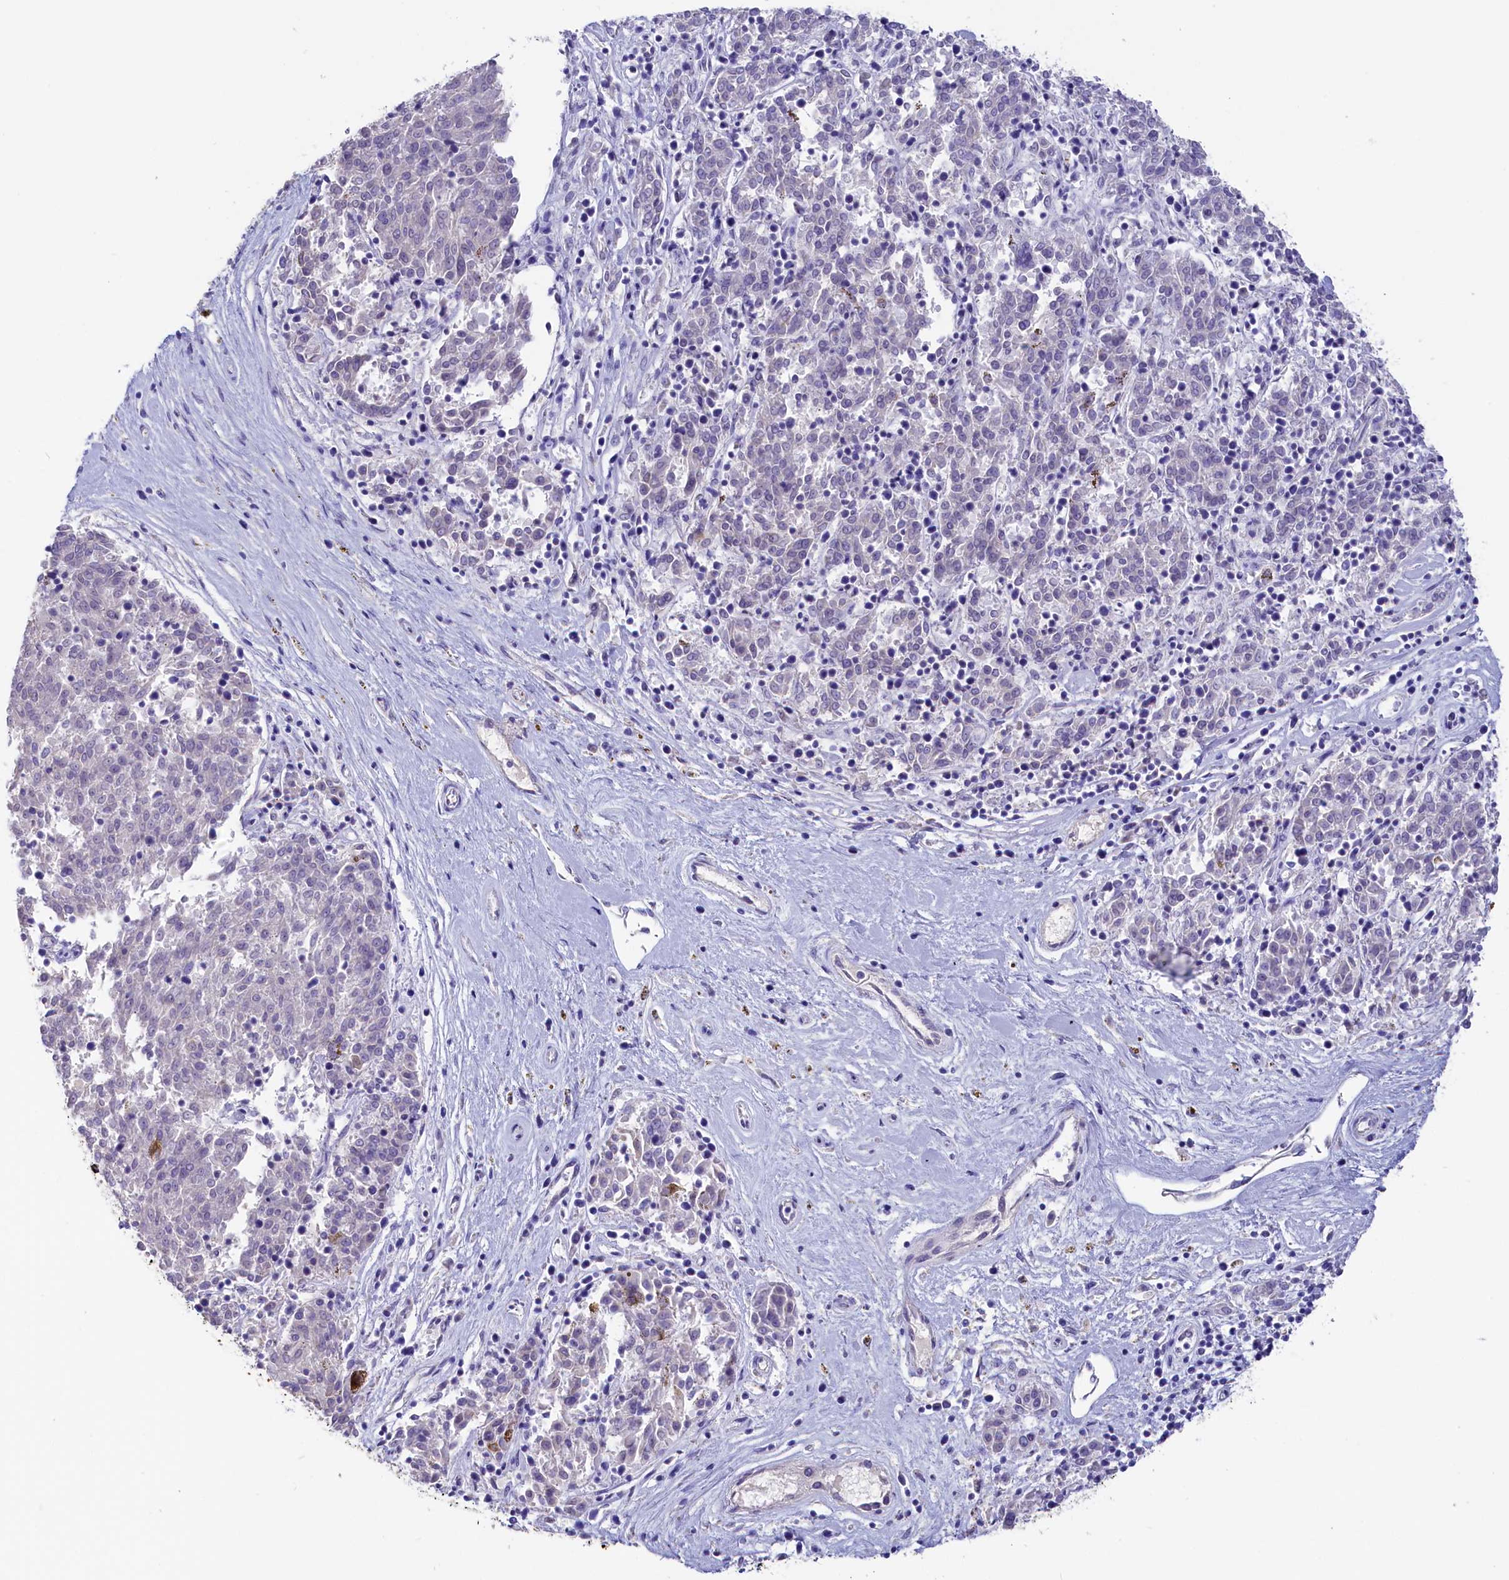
{"staining": {"intensity": "negative", "quantity": "none", "location": "none"}, "tissue": "melanoma", "cell_type": "Tumor cells", "image_type": "cancer", "snomed": [{"axis": "morphology", "description": "Malignant melanoma, NOS"}, {"axis": "topography", "description": "Skin"}], "caption": "There is no significant expression in tumor cells of melanoma. (Immunohistochemistry (ihc), brightfield microscopy, high magnification).", "gene": "SULT2A1", "patient": {"sex": "female", "age": 72}}